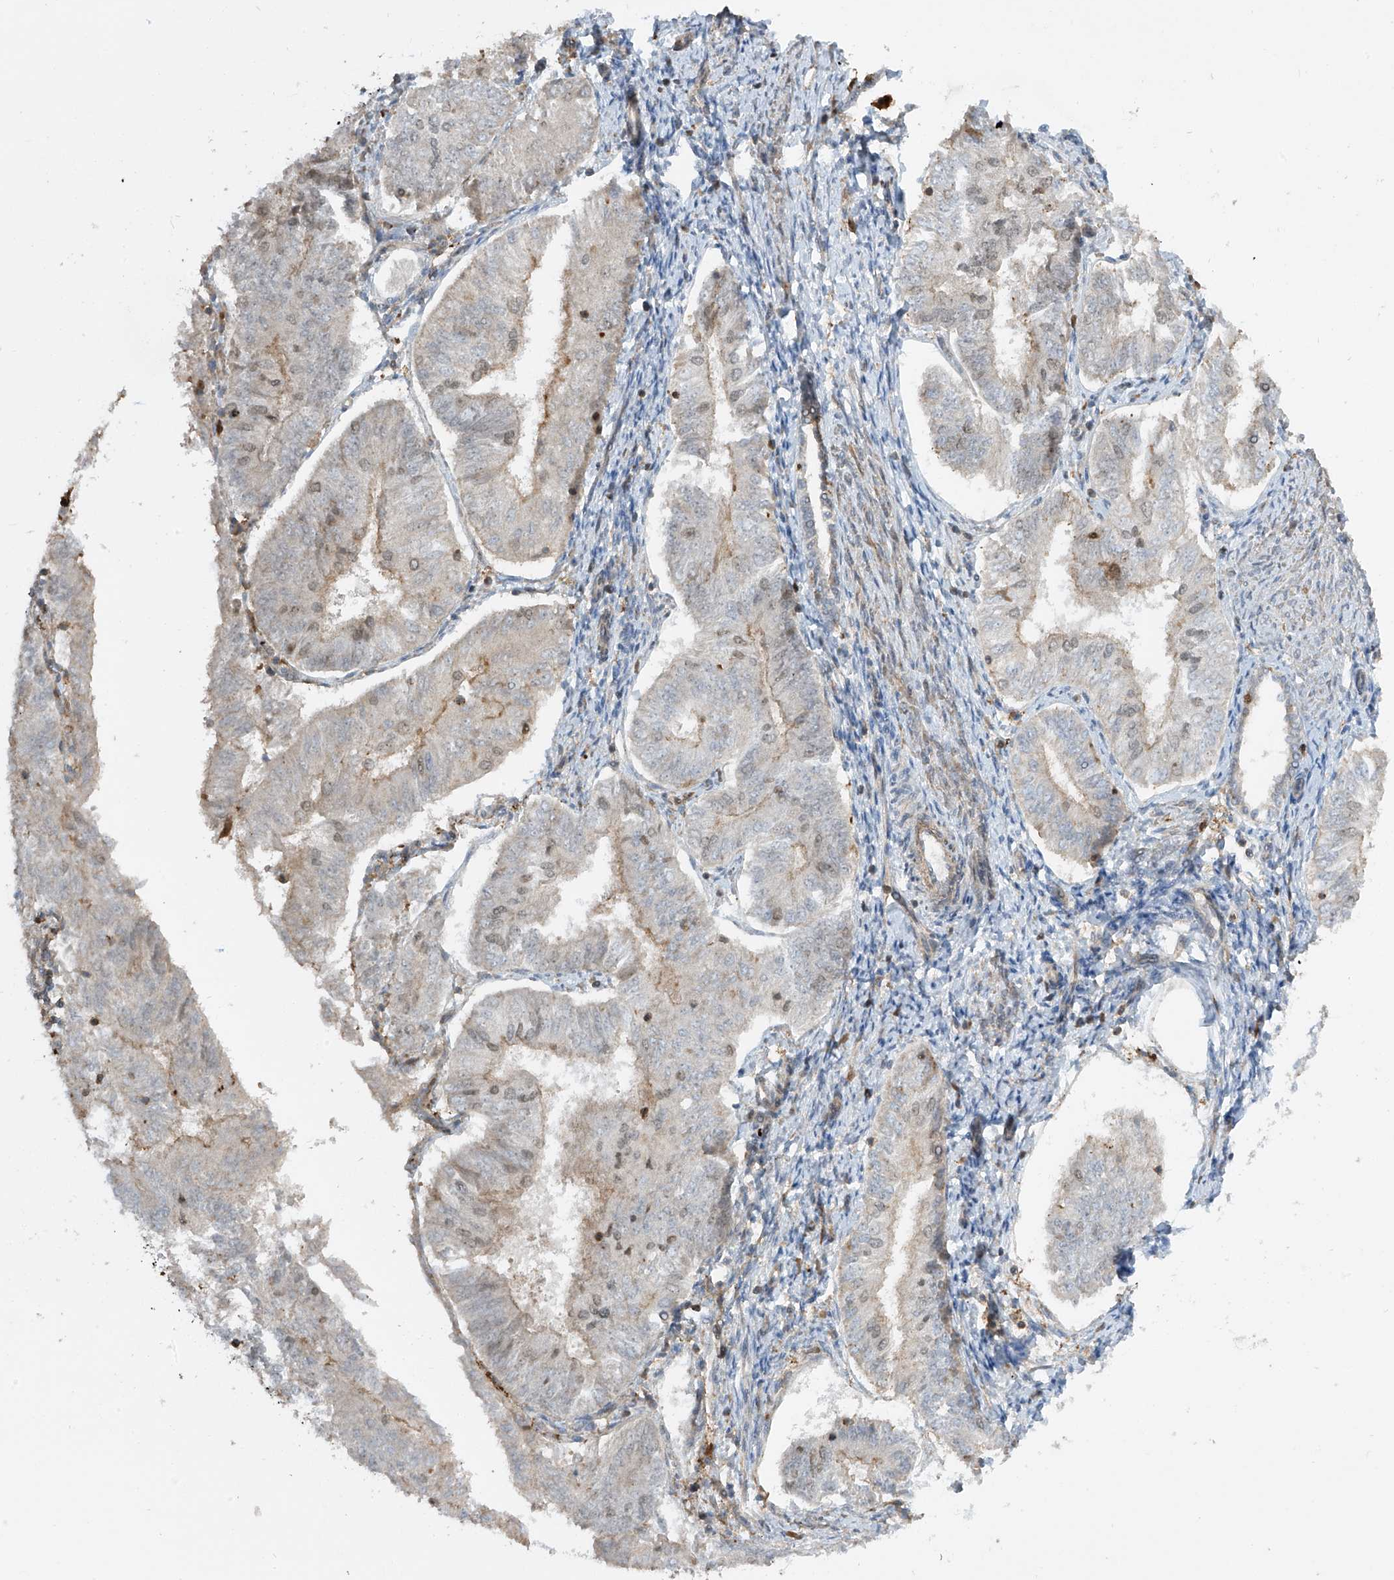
{"staining": {"intensity": "negative", "quantity": "none", "location": "none"}, "tissue": "endometrial cancer", "cell_type": "Tumor cells", "image_type": "cancer", "snomed": [{"axis": "morphology", "description": "Adenocarcinoma, NOS"}, {"axis": "topography", "description": "Endometrium"}], "caption": "A histopathology image of endometrial cancer stained for a protein demonstrates no brown staining in tumor cells. (DAB immunohistochemistry (IHC) with hematoxylin counter stain).", "gene": "ATAD2B", "patient": {"sex": "female", "age": 58}}